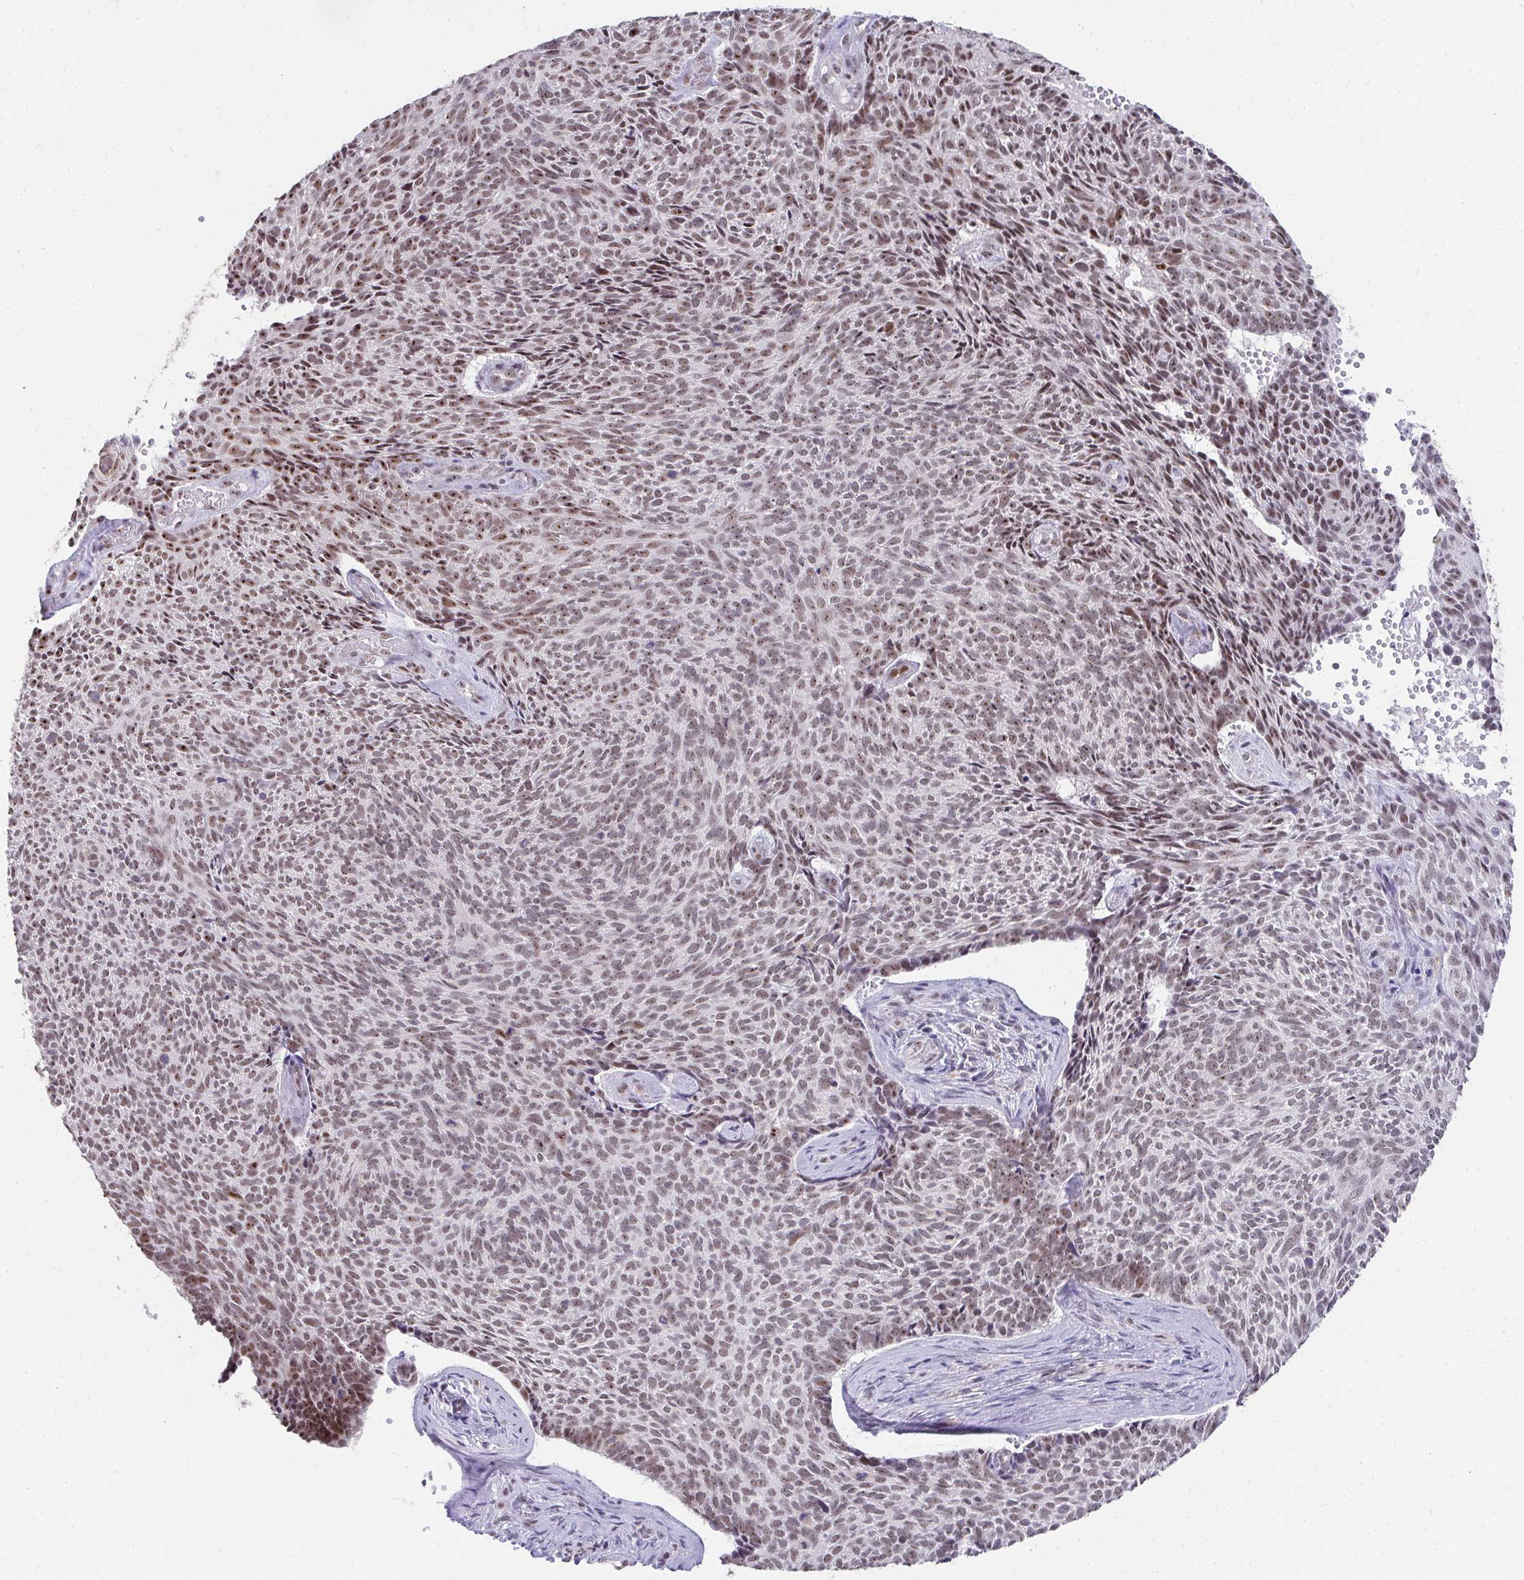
{"staining": {"intensity": "moderate", "quantity": "25%-75%", "location": "nuclear"}, "tissue": "skin cancer", "cell_type": "Tumor cells", "image_type": "cancer", "snomed": [{"axis": "morphology", "description": "Basal cell carcinoma"}, {"axis": "topography", "description": "Skin"}], "caption": "IHC photomicrograph of neoplastic tissue: human skin basal cell carcinoma stained using immunohistochemistry (IHC) reveals medium levels of moderate protein expression localized specifically in the nuclear of tumor cells, appearing as a nuclear brown color.", "gene": "HIRA", "patient": {"sex": "female", "age": 80}}